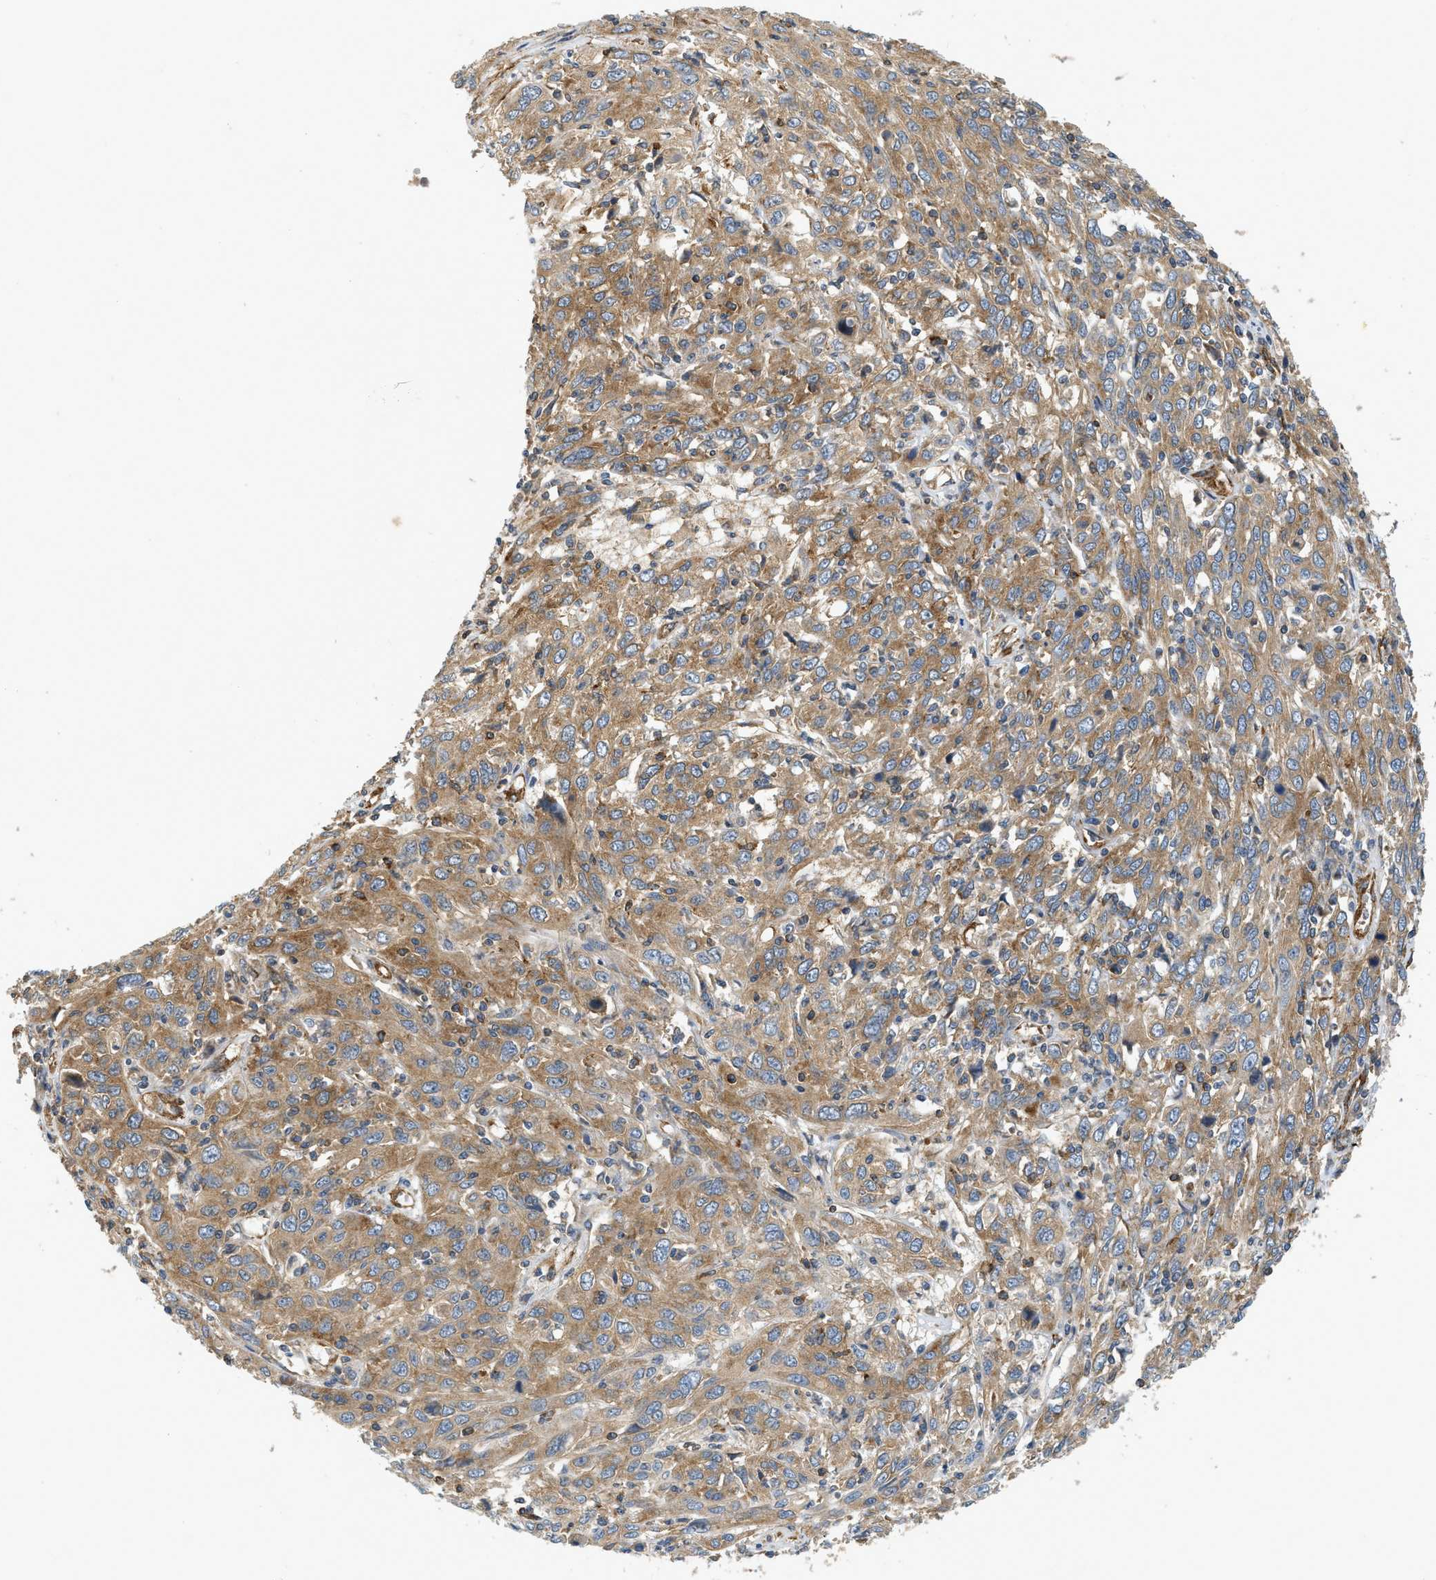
{"staining": {"intensity": "moderate", "quantity": ">75%", "location": "cytoplasmic/membranous"}, "tissue": "cervical cancer", "cell_type": "Tumor cells", "image_type": "cancer", "snomed": [{"axis": "morphology", "description": "Squamous cell carcinoma, NOS"}, {"axis": "topography", "description": "Cervix"}], "caption": "The photomicrograph shows staining of cervical cancer, revealing moderate cytoplasmic/membranous protein expression (brown color) within tumor cells. (DAB (3,3'-diaminobenzidine) IHC with brightfield microscopy, high magnification).", "gene": "HIP1", "patient": {"sex": "female", "age": 46}}